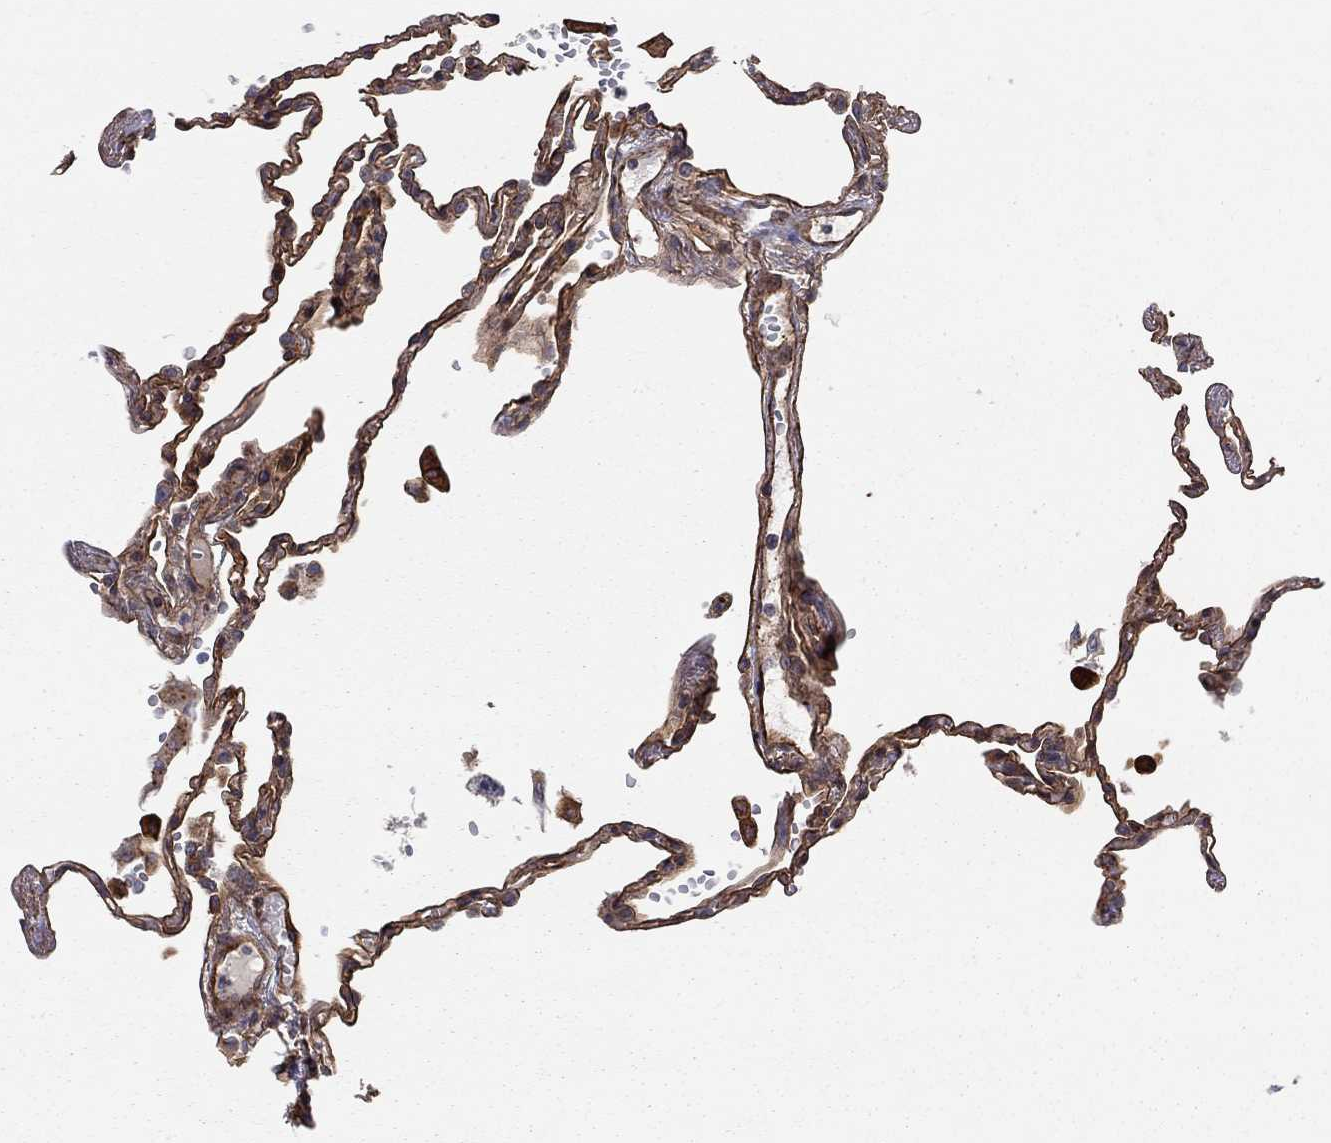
{"staining": {"intensity": "strong", "quantity": ">75%", "location": "cytoplasmic/membranous"}, "tissue": "lung", "cell_type": "Alveolar cells", "image_type": "normal", "snomed": [{"axis": "morphology", "description": "Normal tissue, NOS"}, {"axis": "topography", "description": "Lung"}], "caption": "An image of lung stained for a protein shows strong cytoplasmic/membranous brown staining in alveolar cells. (DAB (3,3'-diaminobenzidine) IHC with brightfield microscopy, high magnification).", "gene": "RASEF", "patient": {"sex": "male", "age": 78}}